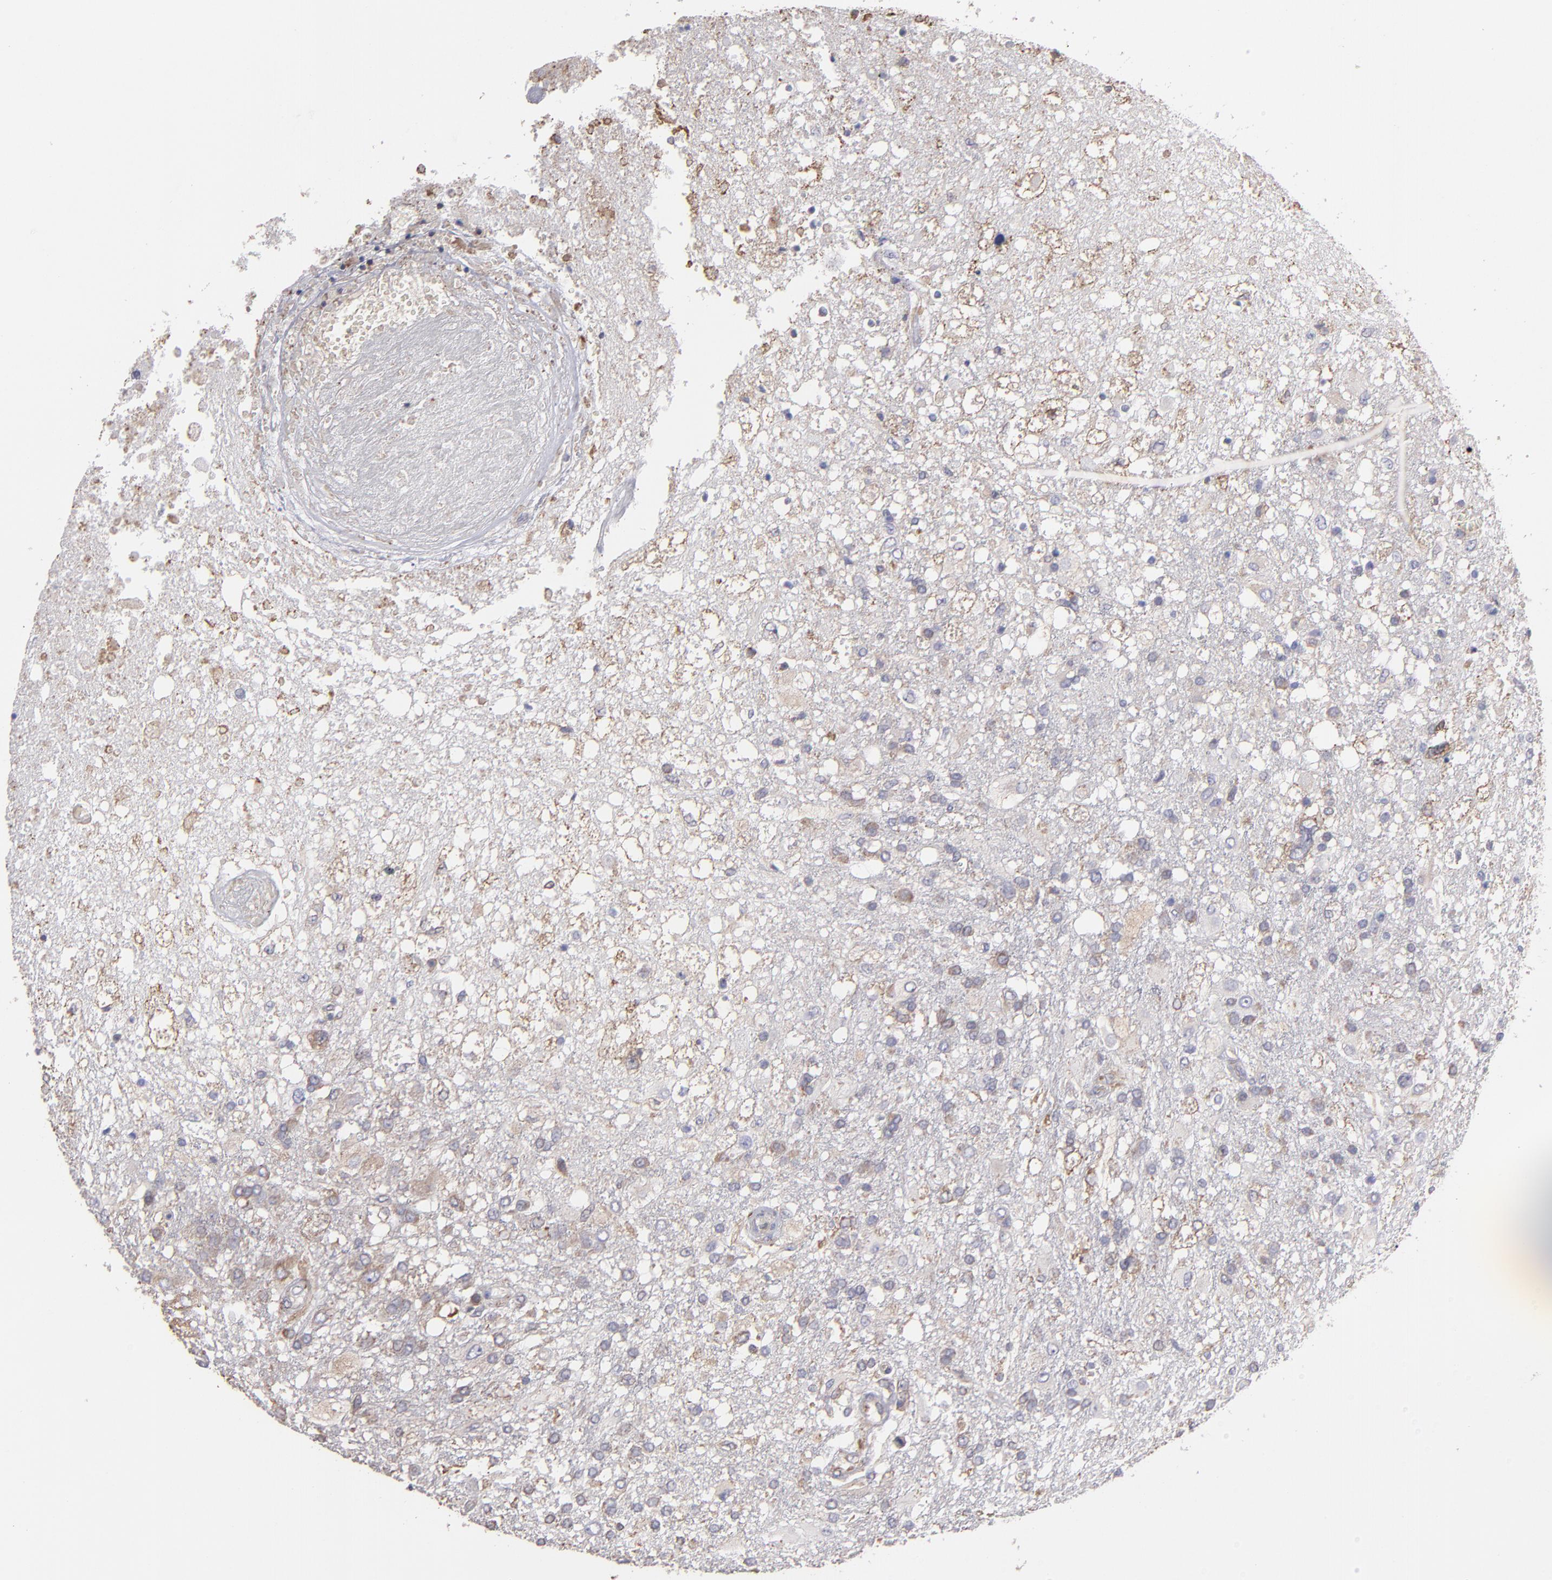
{"staining": {"intensity": "weak", "quantity": "<25%", "location": "cytoplasmic/membranous"}, "tissue": "glioma", "cell_type": "Tumor cells", "image_type": "cancer", "snomed": [{"axis": "morphology", "description": "Glioma, malignant, High grade"}, {"axis": "topography", "description": "Cerebral cortex"}], "caption": "Histopathology image shows no significant protein staining in tumor cells of glioma.", "gene": "CALR", "patient": {"sex": "male", "age": 79}}